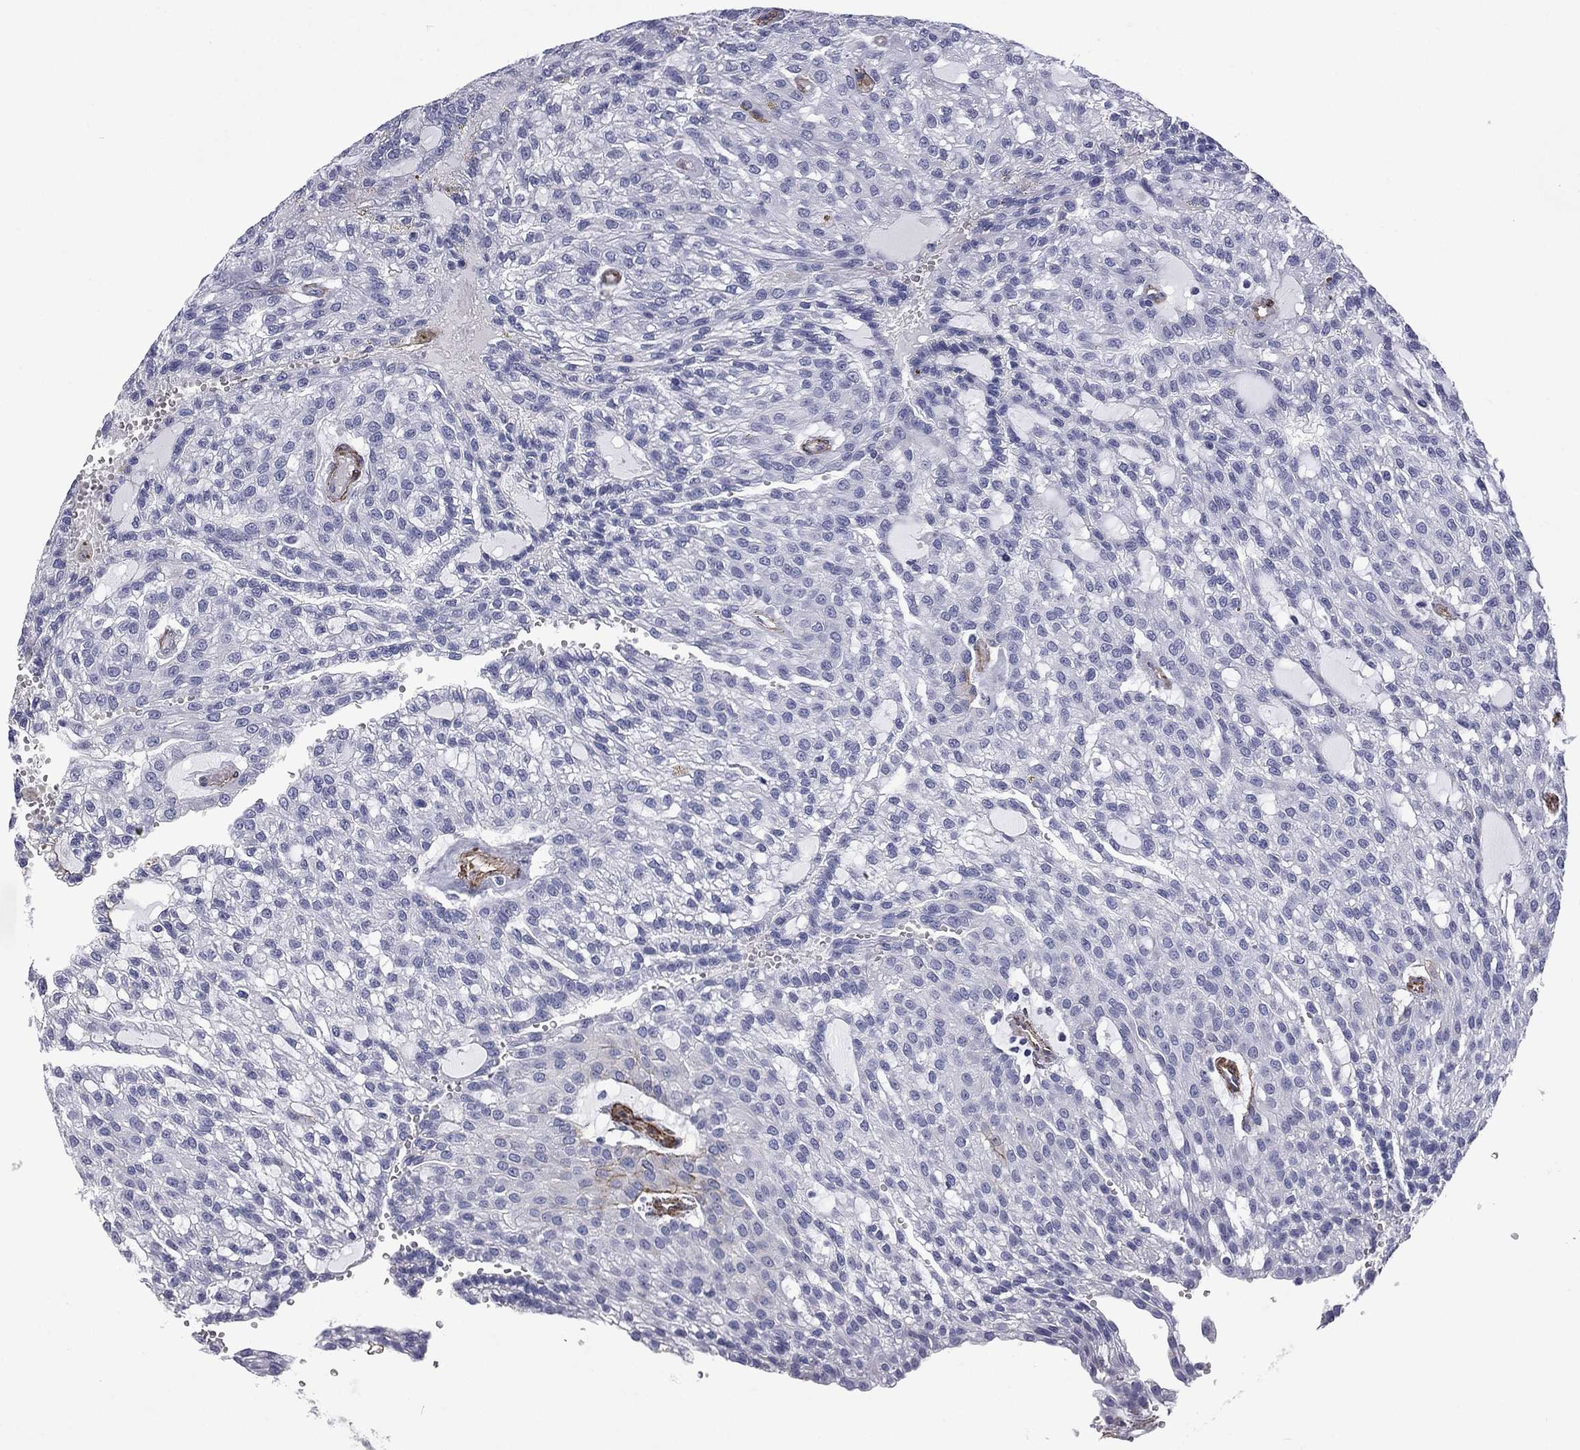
{"staining": {"intensity": "negative", "quantity": "none", "location": "none"}, "tissue": "renal cancer", "cell_type": "Tumor cells", "image_type": "cancer", "snomed": [{"axis": "morphology", "description": "Adenocarcinoma, NOS"}, {"axis": "topography", "description": "Kidney"}], "caption": "Tumor cells show no significant staining in renal cancer (adenocarcinoma). Nuclei are stained in blue.", "gene": "CAVIN3", "patient": {"sex": "male", "age": 63}}